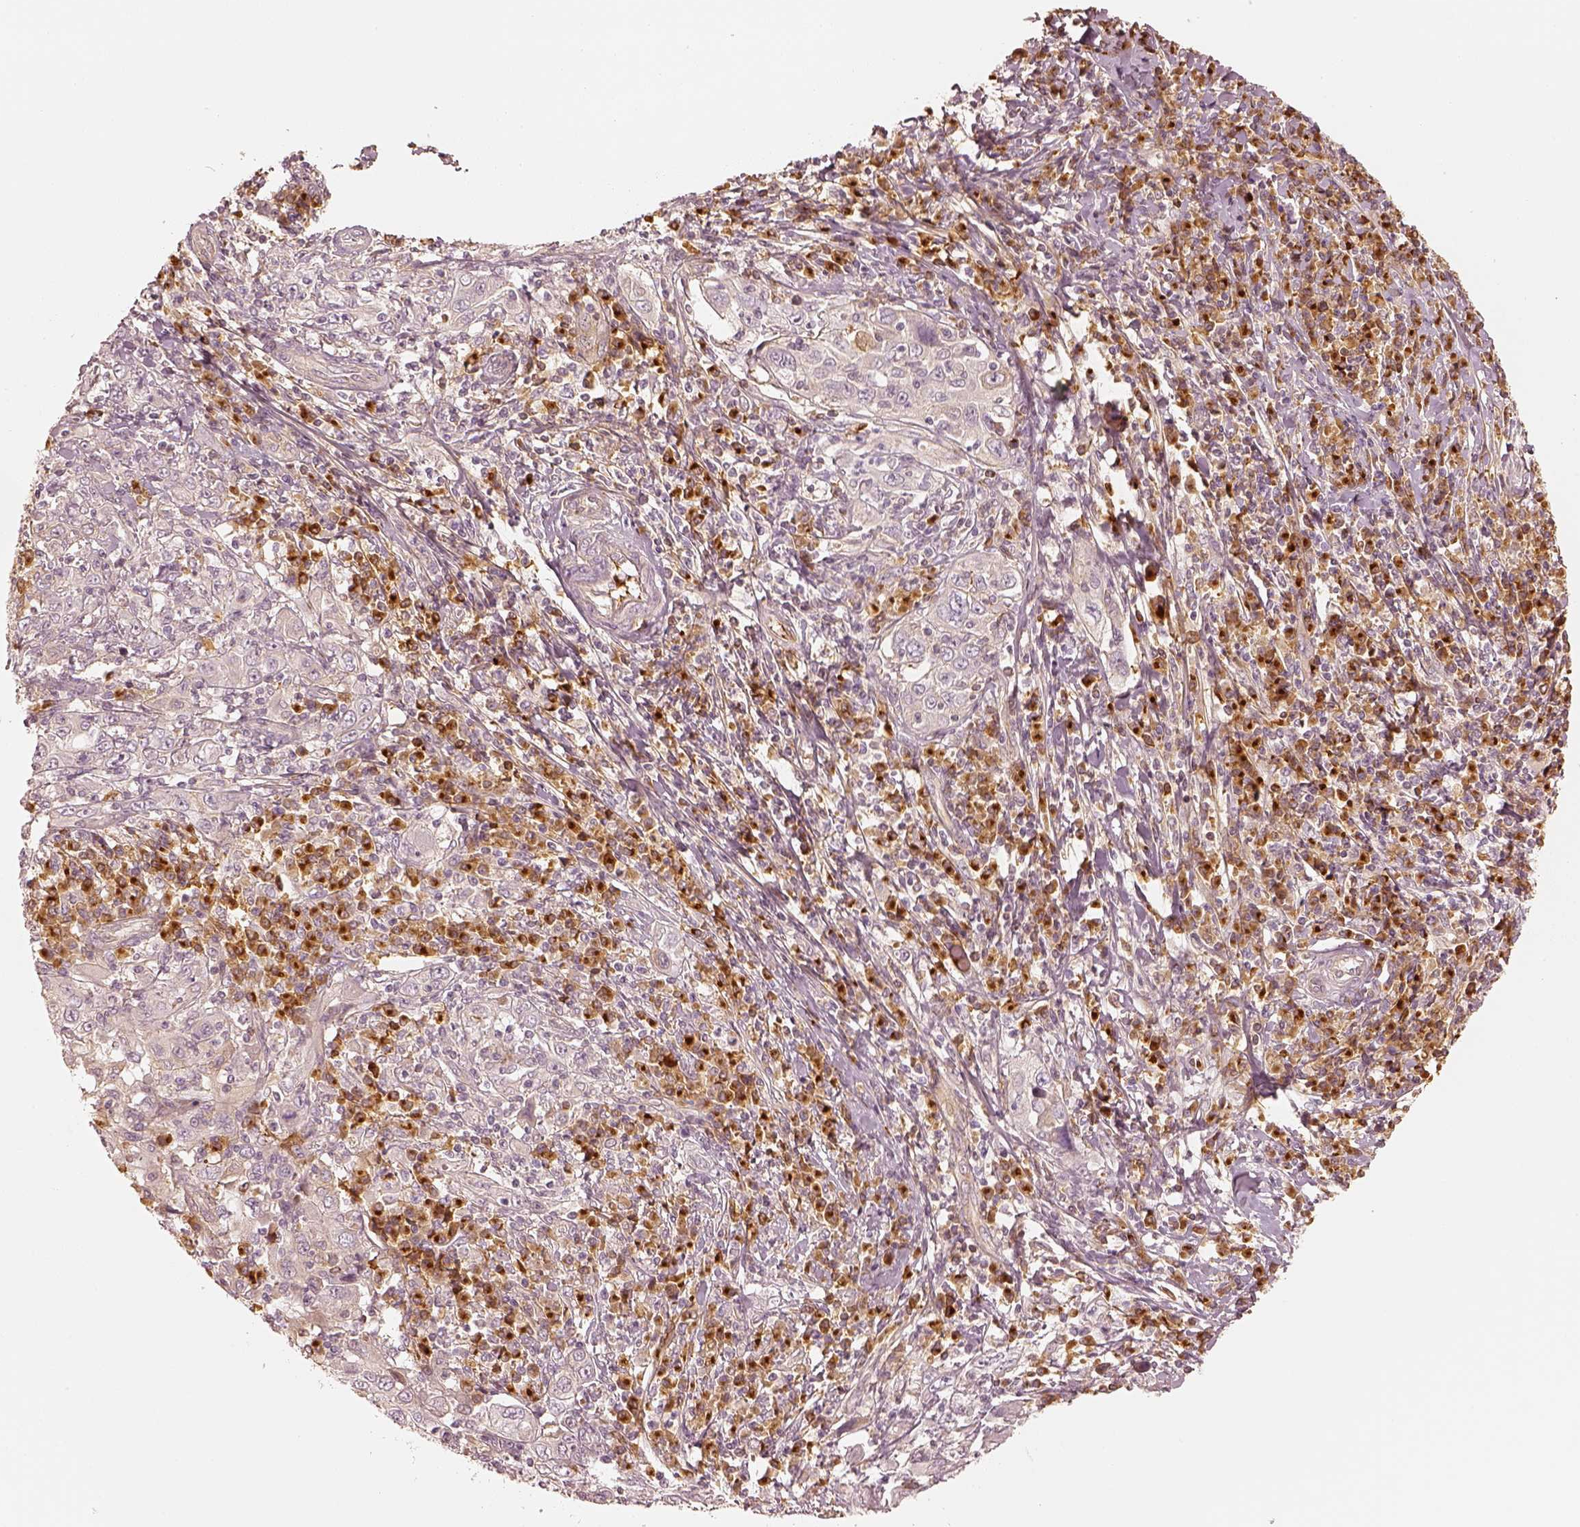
{"staining": {"intensity": "weak", "quantity": "<25%", "location": "cytoplasmic/membranous"}, "tissue": "cervical cancer", "cell_type": "Tumor cells", "image_type": "cancer", "snomed": [{"axis": "morphology", "description": "Squamous cell carcinoma, NOS"}, {"axis": "topography", "description": "Cervix"}], "caption": "Immunohistochemistry of cervical squamous cell carcinoma shows no positivity in tumor cells.", "gene": "GORASP2", "patient": {"sex": "female", "age": 46}}